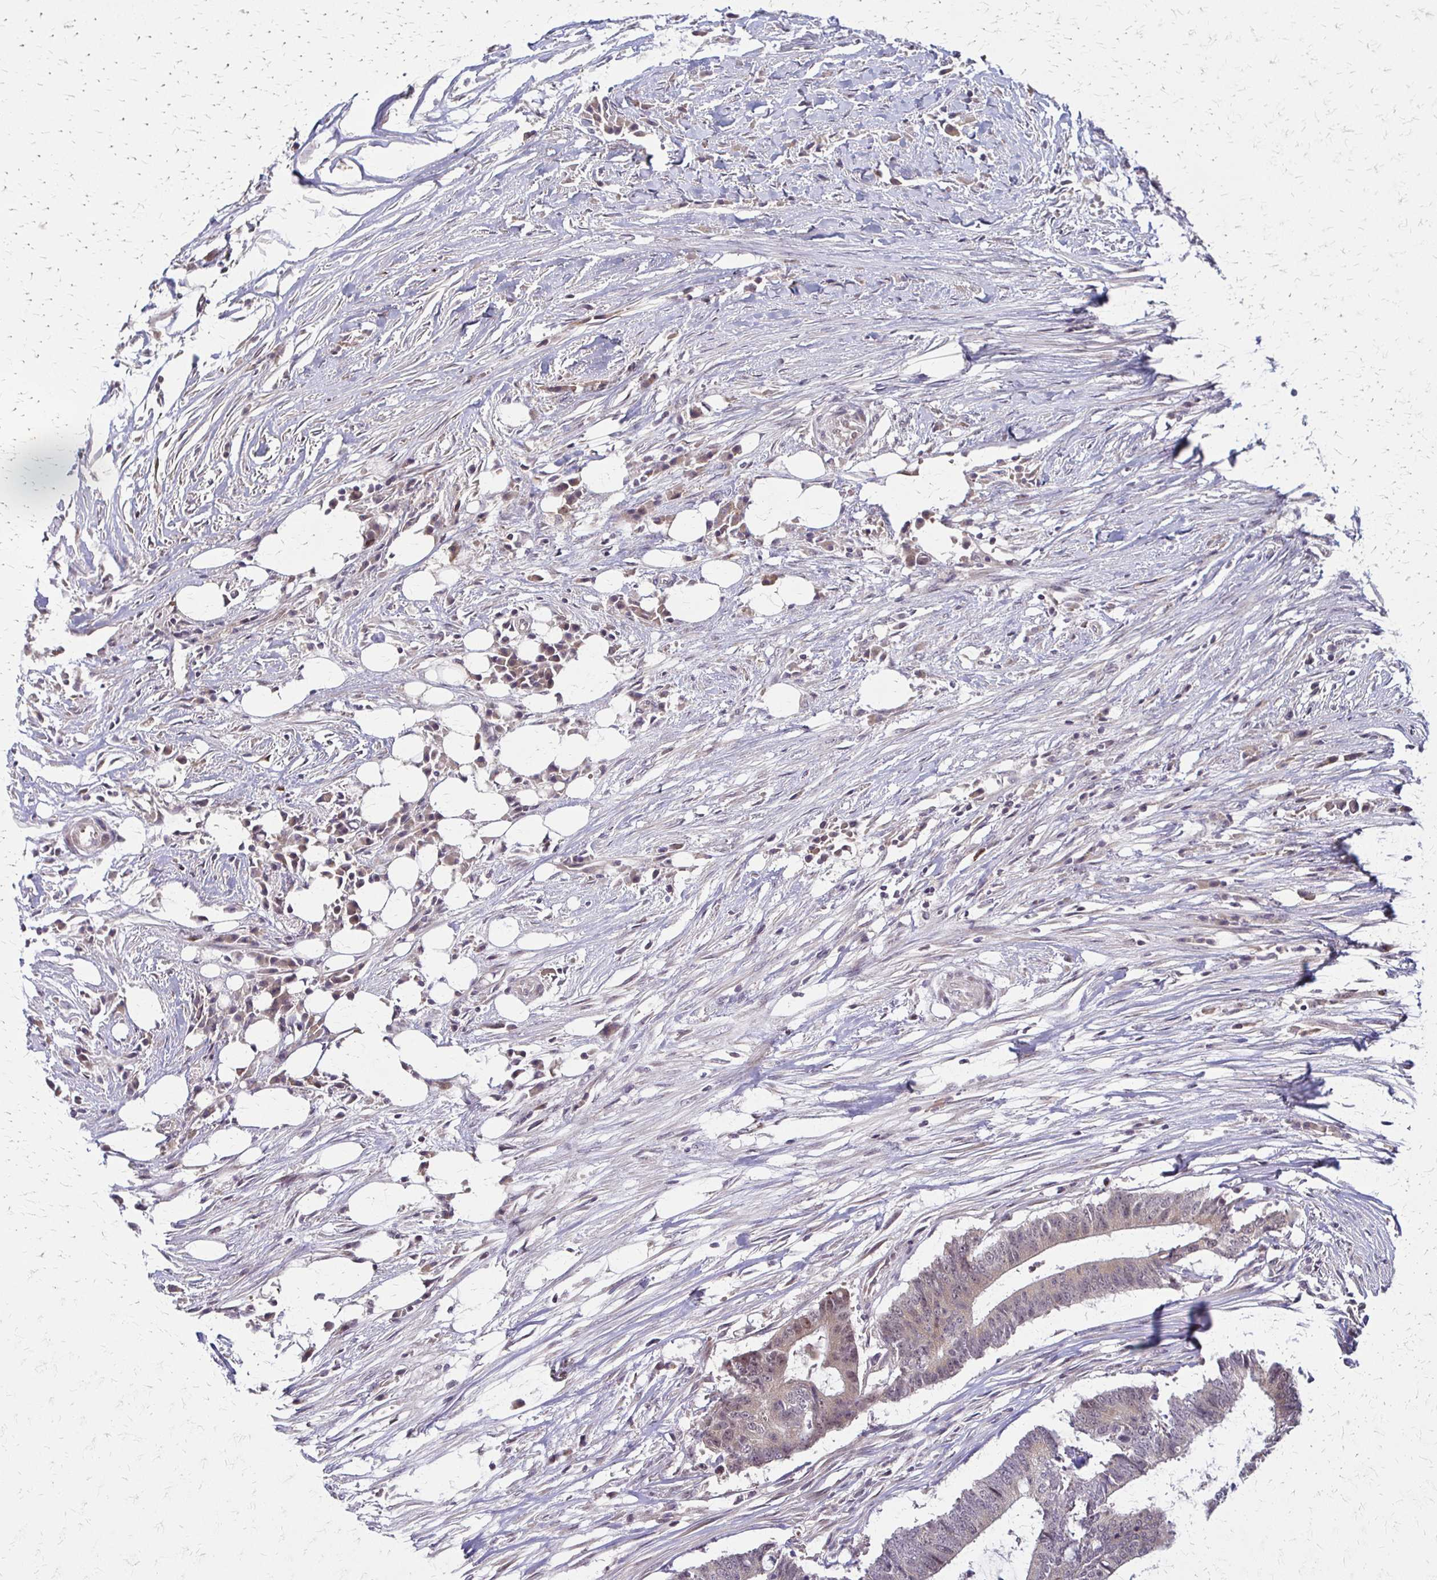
{"staining": {"intensity": "moderate", "quantity": ">75%", "location": "cytoplasmic/membranous"}, "tissue": "colorectal cancer", "cell_type": "Tumor cells", "image_type": "cancer", "snomed": [{"axis": "morphology", "description": "Adenocarcinoma, NOS"}, {"axis": "topography", "description": "Colon"}], "caption": "Immunohistochemistry staining of colorectal cancer, which demonstrates medium levels of moderate cytoplasmic/membranous staining in approximately >75% of tumor cells indicating moderate cytoplasmic/membranous protein expression. The staining was performed using DAB (3,3'-diaminobenzidine) (brown) for protein detection and nuclei were counterstained in hematoxylin (blue).", "gene": "TRIR", "patient": {"sex": "female", "age": 43}}